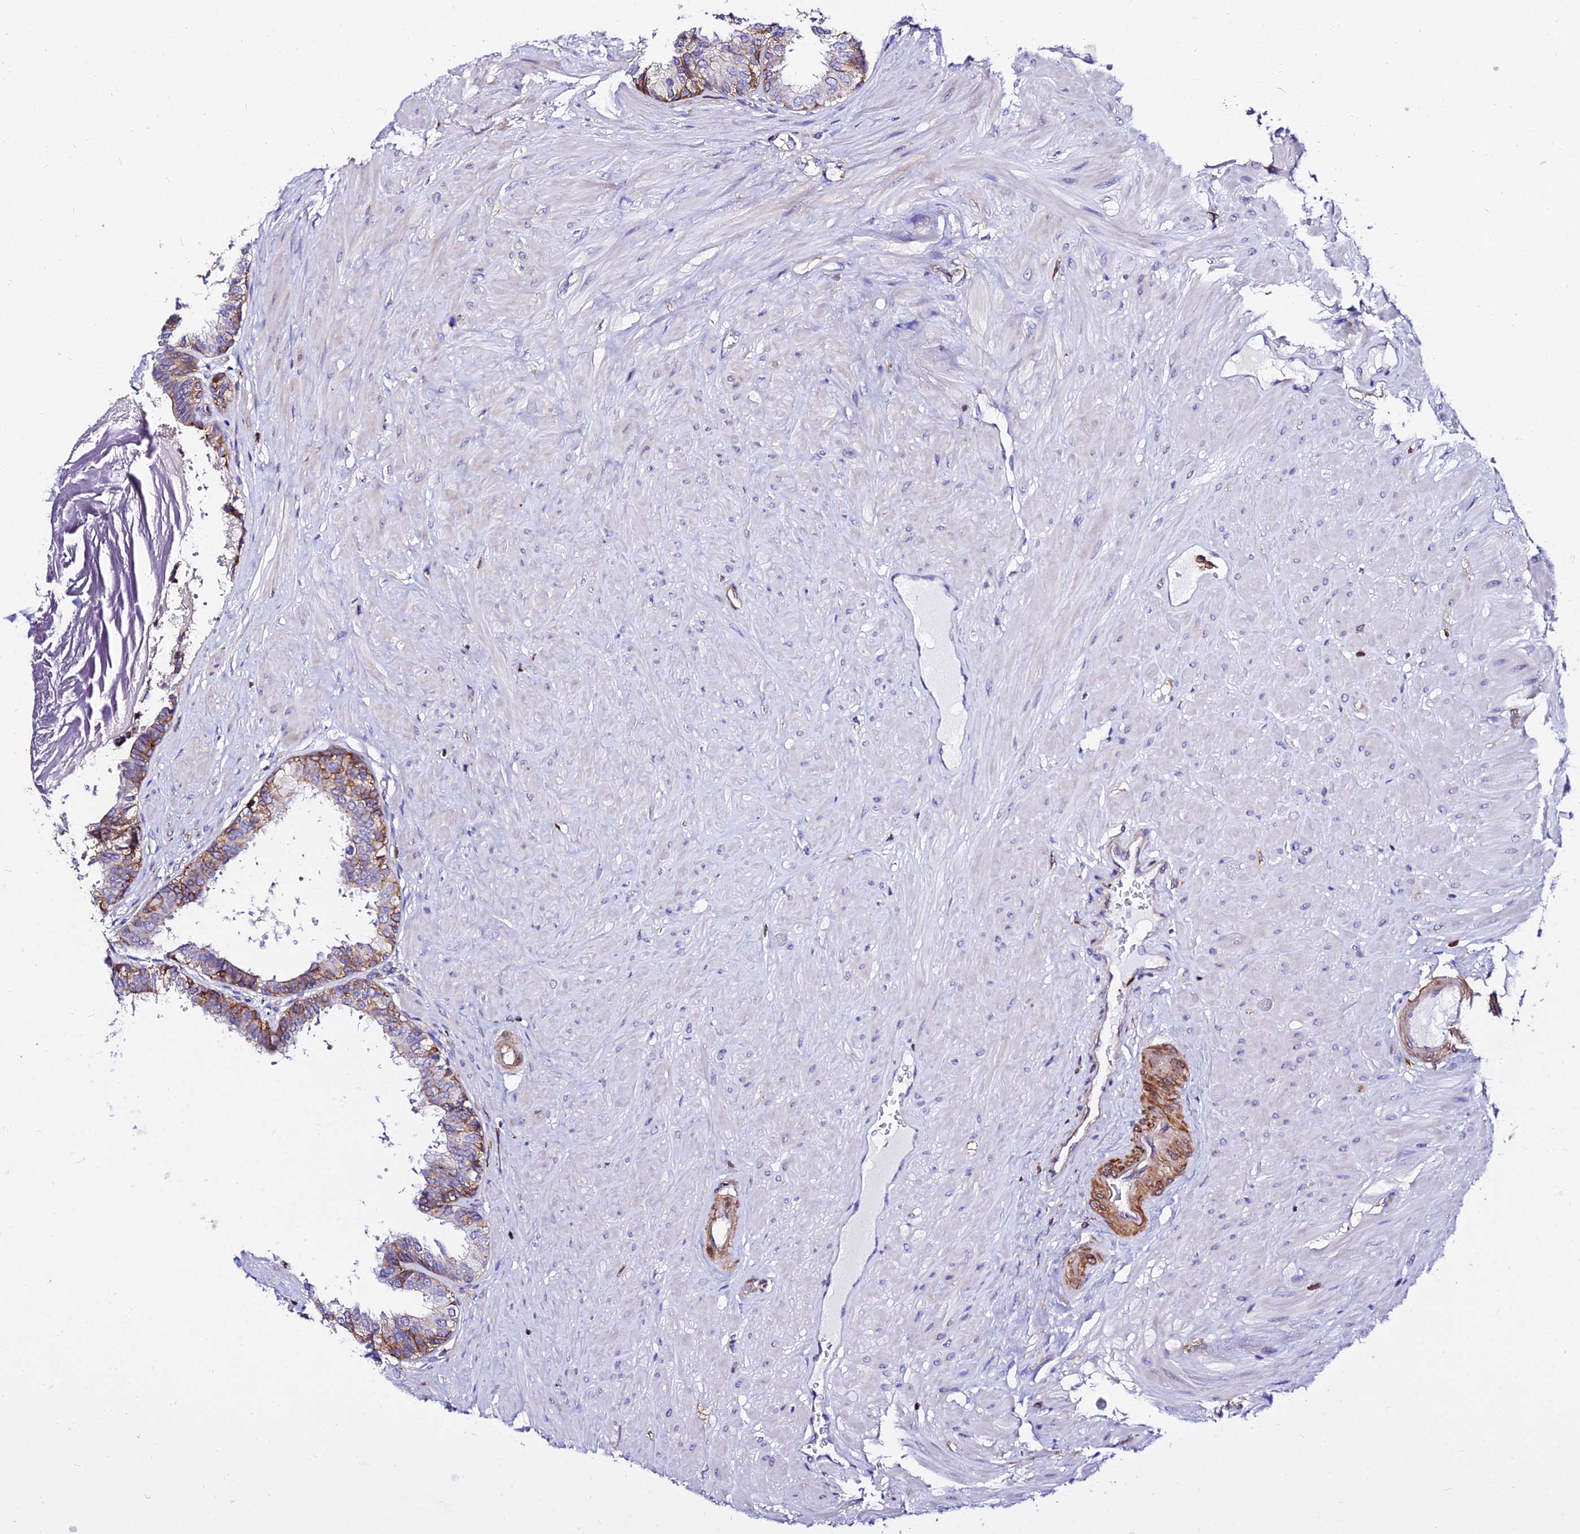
{"staining": {"intensity": "moderate", "quantity": ">75%", "location": "cytoplasmic/membranous"}, "tissue": "prostate", "cell_type": "Glandular cells", "image_type": "normal", "snomed": [{"axis": "morphology", "description": "Normal tissue, NOS"}, {"axis": "topography", "description": "Prostate"}], "caption": "A photomicrograph showing moderate cytoplasmic/membranous staining in approximately >75% of glandular cells in normal prostate, as visualized by brown immunohistochemical staining.", "gene": "CSRP1", "patient": {"sex": "male", "age": 48}}